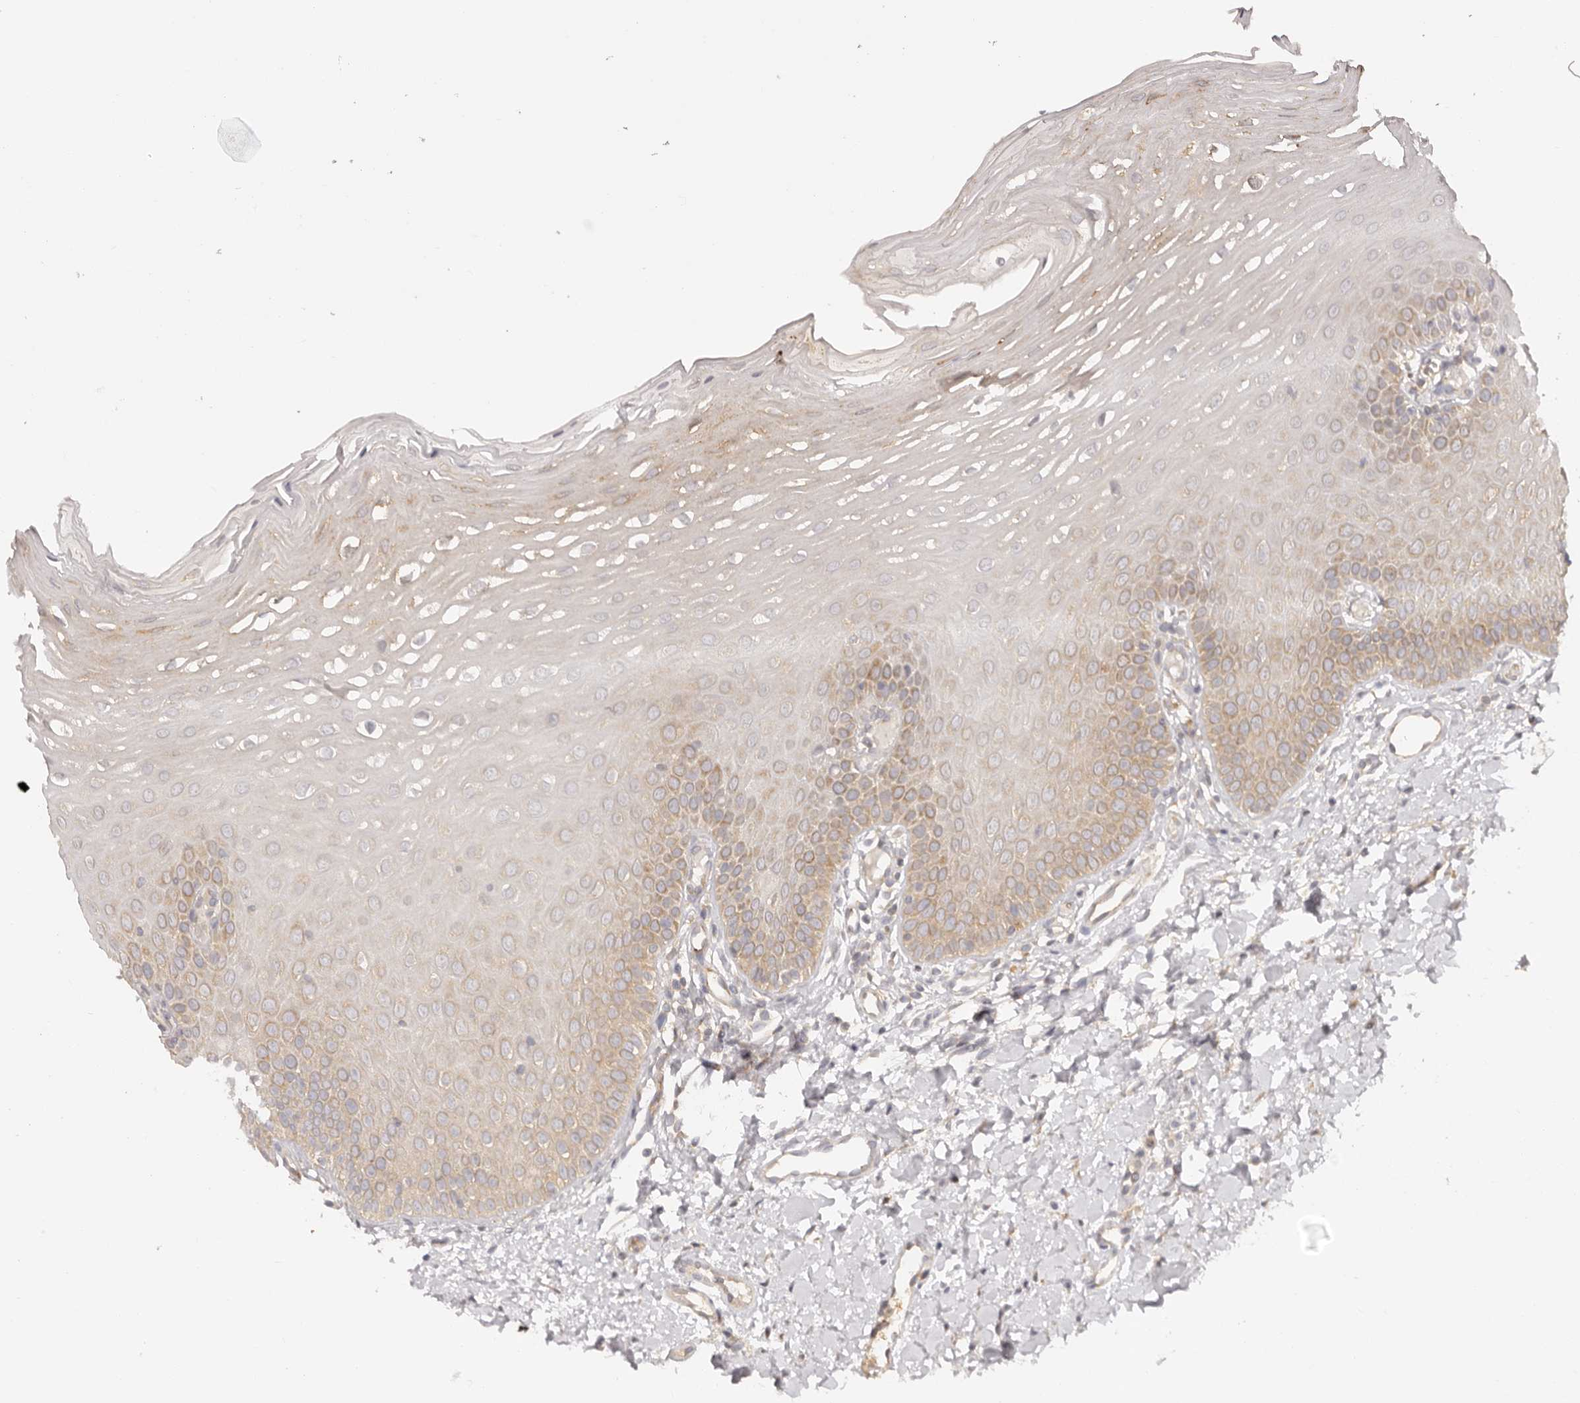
{"staining": {"intensity": "weak", "quantity": "<25%", "location": "cytoplasmic/membranous"}, "tissue": "oral mucosa", "cell_type": "Squamous epithelial cells", "image_type": "normal", "snomed": [{"axis": "morphology", "description": "Normal tissue, NOS"}, {"axis": "topography", "description": "Oral tissue"}], "caption": "This micrograph is of unremarkable oral mucosa stained with immunohistochemistry to label a protein in brown with the nuclei are counter-stained blue. There is no expression in squamous epithelial cells.", "gene": "EEF1E1", "patient": {"sex": "female", "age": 39}}